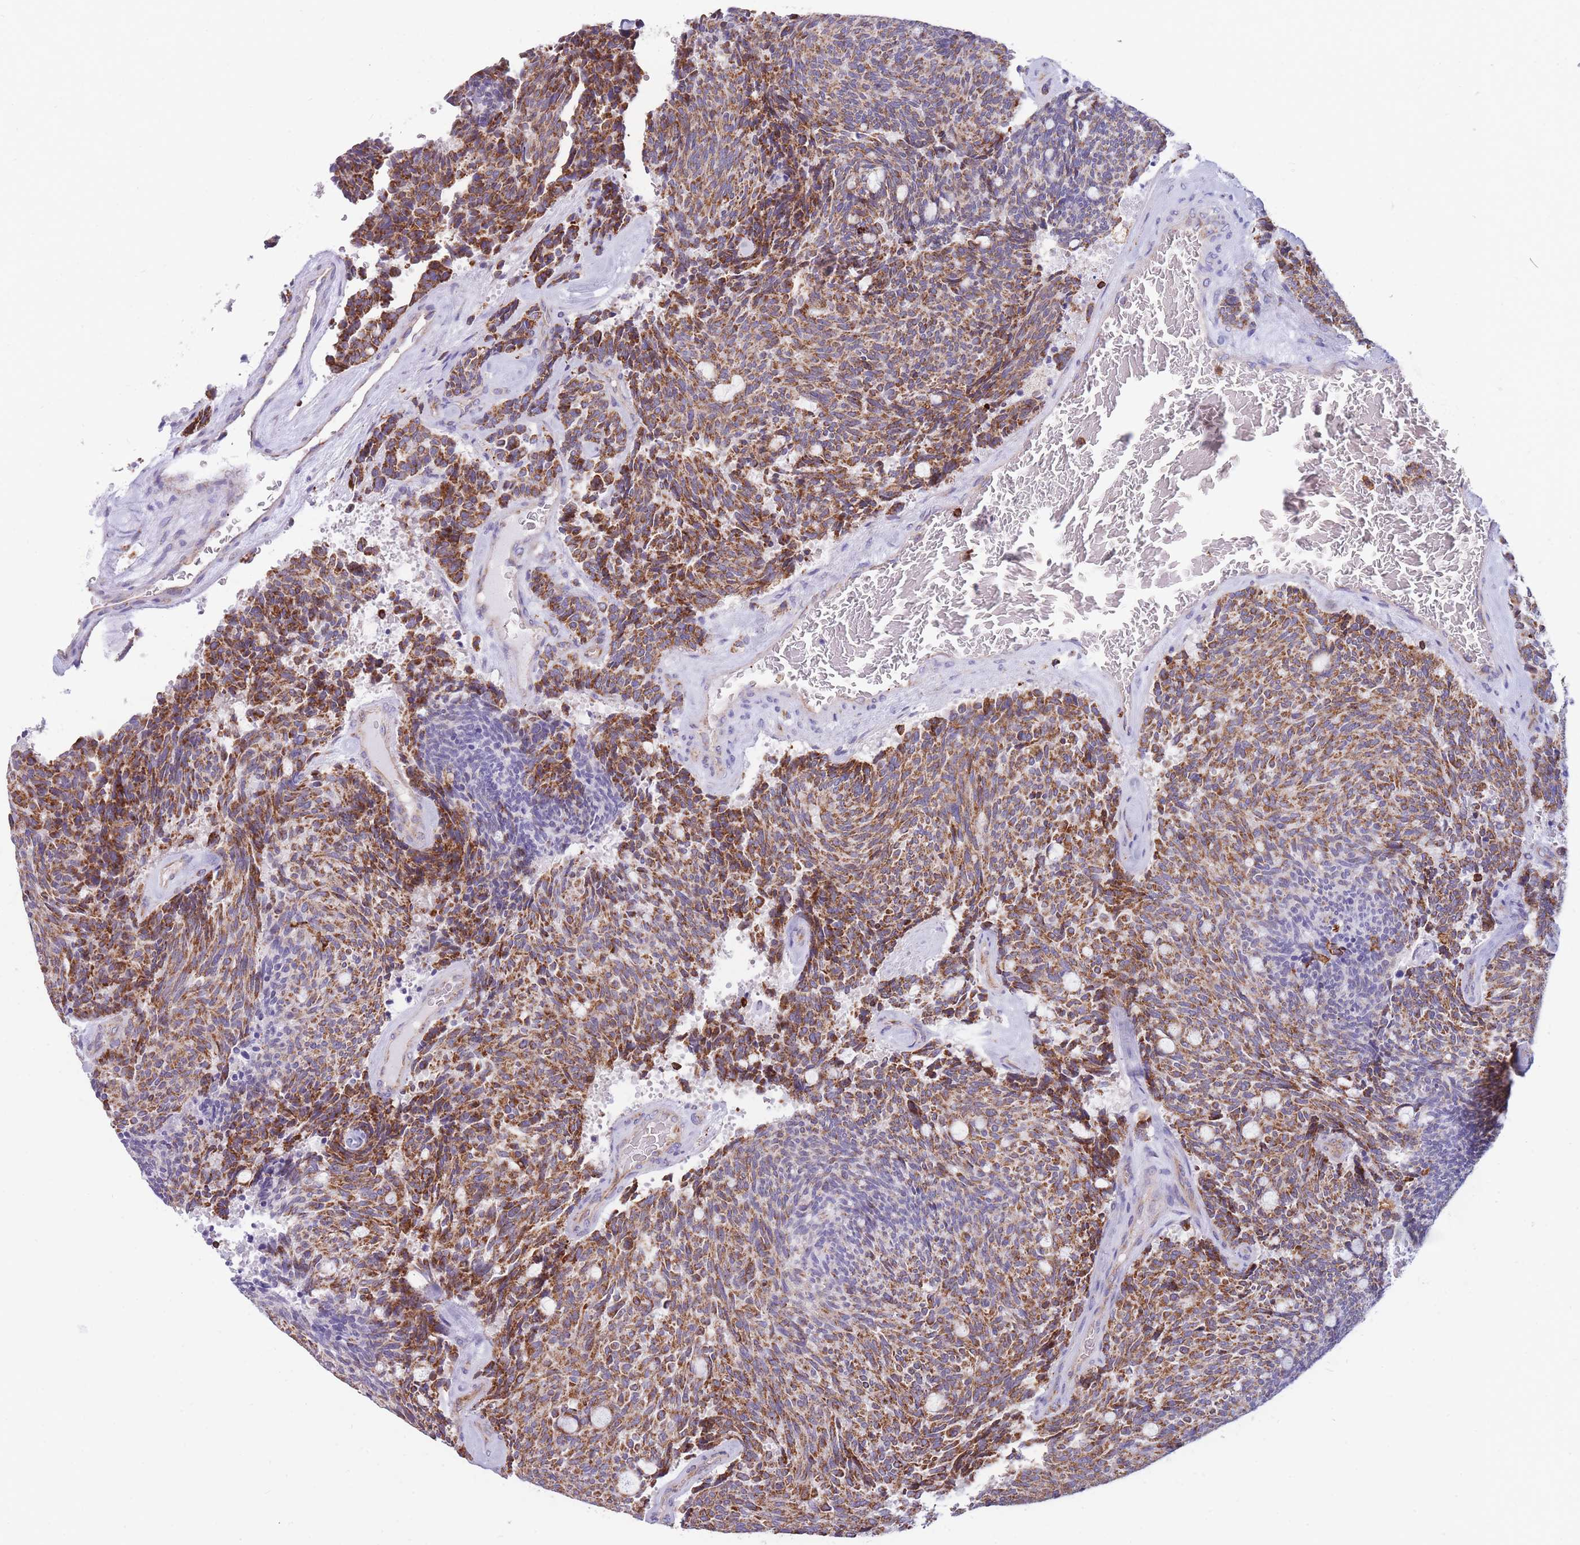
{"staining": {"intensity": "moderate", "quantity": ">75%", "location": "cytoplasmic/membranous"}, "tissue": "carcinoid", "cell_type": "Tumor cells", "image_type": "cancer", "snomed": [{"axis": "morphology", "description": "Carcinoid, malignant, NOS"}, {"axis": "topography", "description": "Pancreas"}], "caption": "Protein staining reveals moderate cytoplasmic/membranous positivity in about >75% of tumor cells in carcinoid (malignant).", "gene": "MRPL54", "patient": {"sex": "female", "age": 54}}